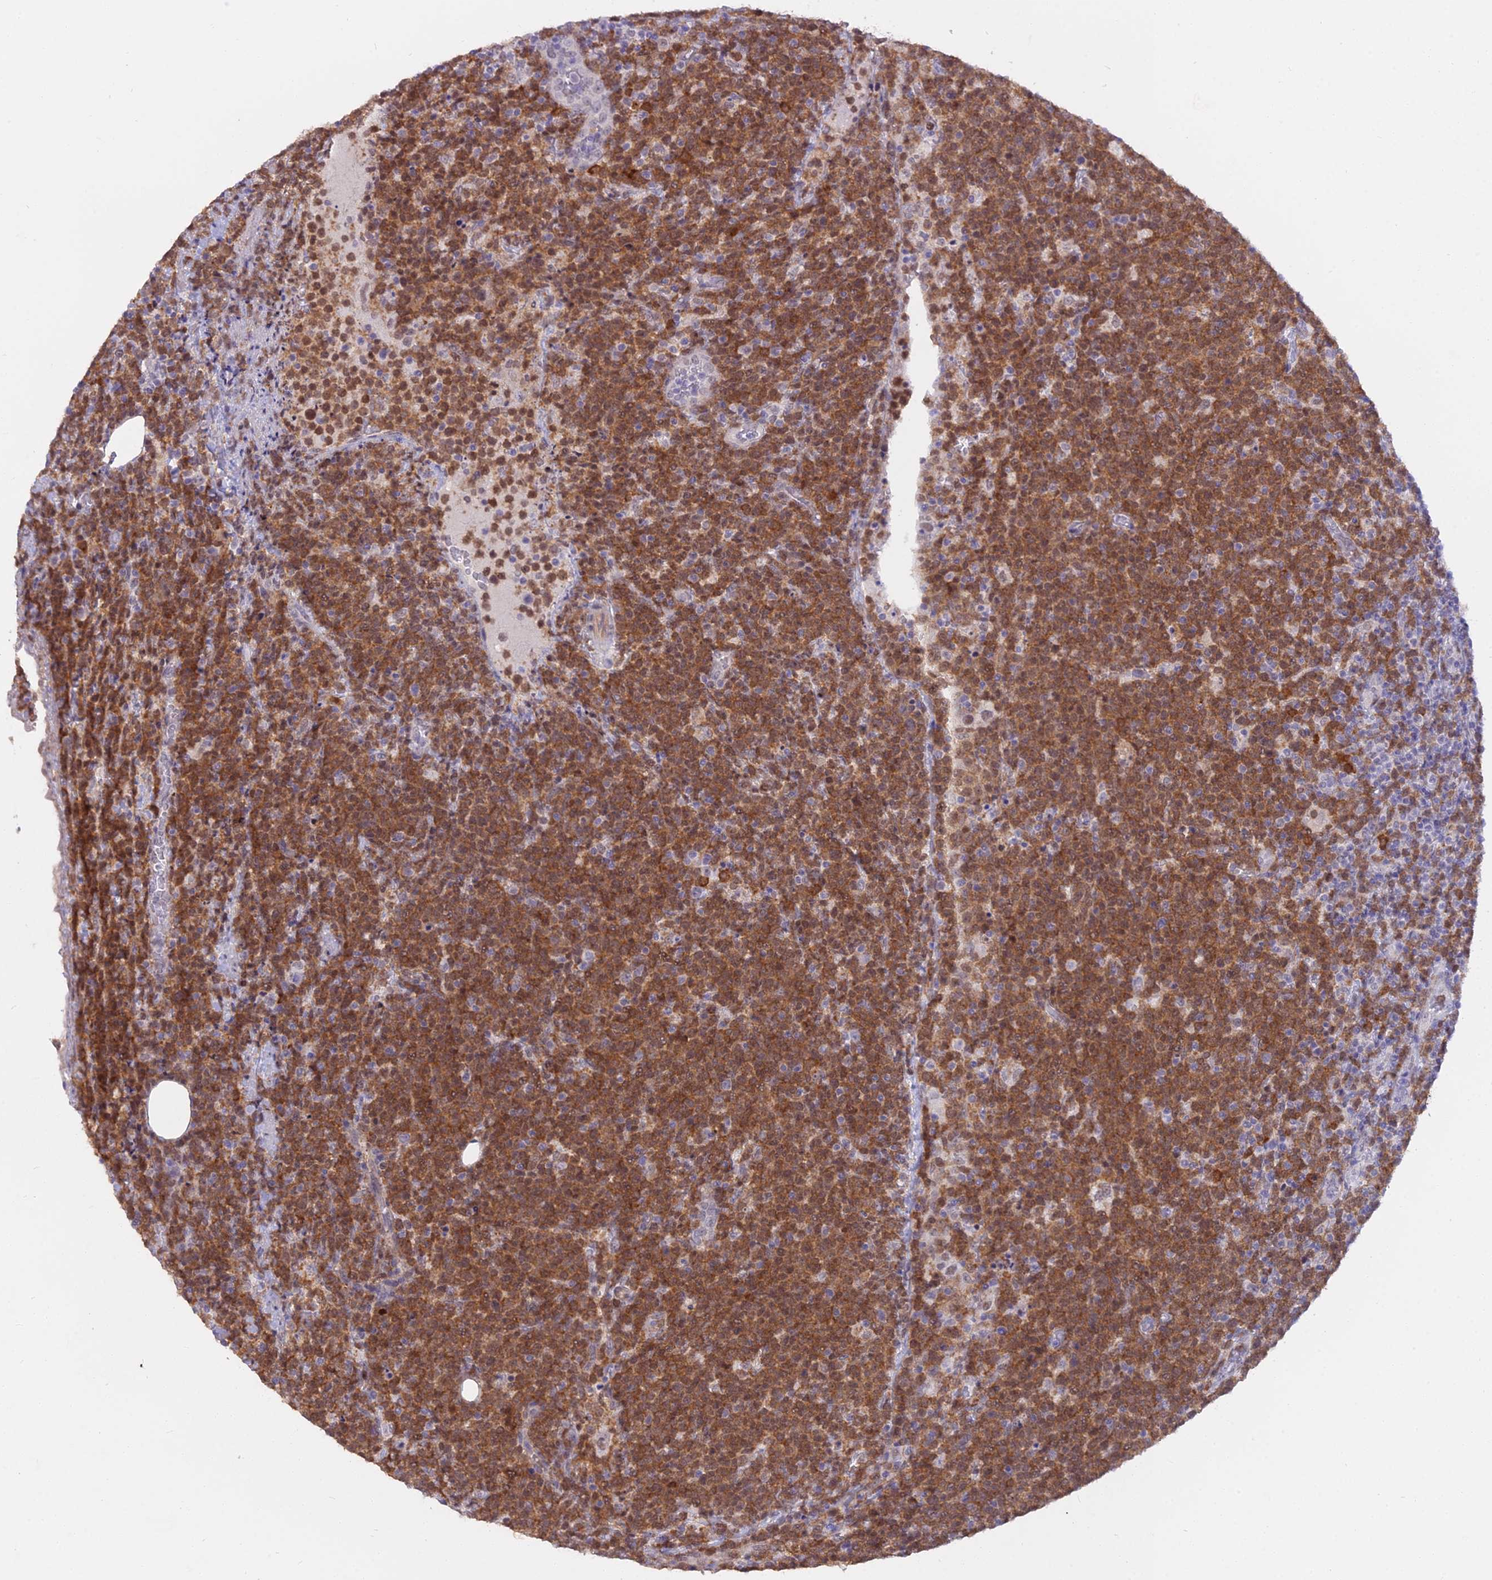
{"staining": {"intensity": "moderate", "quantity": ">75%", "location": "cytoplasmic/membranous"}, "tissue": "lymphoma", "cell_type": "Tumor cells", "image_type": "cancer", "snomed": [{"axis": "morphology", "description": "Malignant lymphoma, non-Hodgkin's type, High grade"}, {"axis": "topography", "description": "Lymph node"}], "caption": "Brown immunohistochemical staining in human malignant lymphoma, non-Hodgkin's type (high-grade) shows moderate cytoplasmic/membranous positivity in approximately >75% of tumor cells. (DAB = brown stain, brightfield microscopy at high magnification).", "gene": "BLNK", "patient": {"sex": "male", "age": 61}}